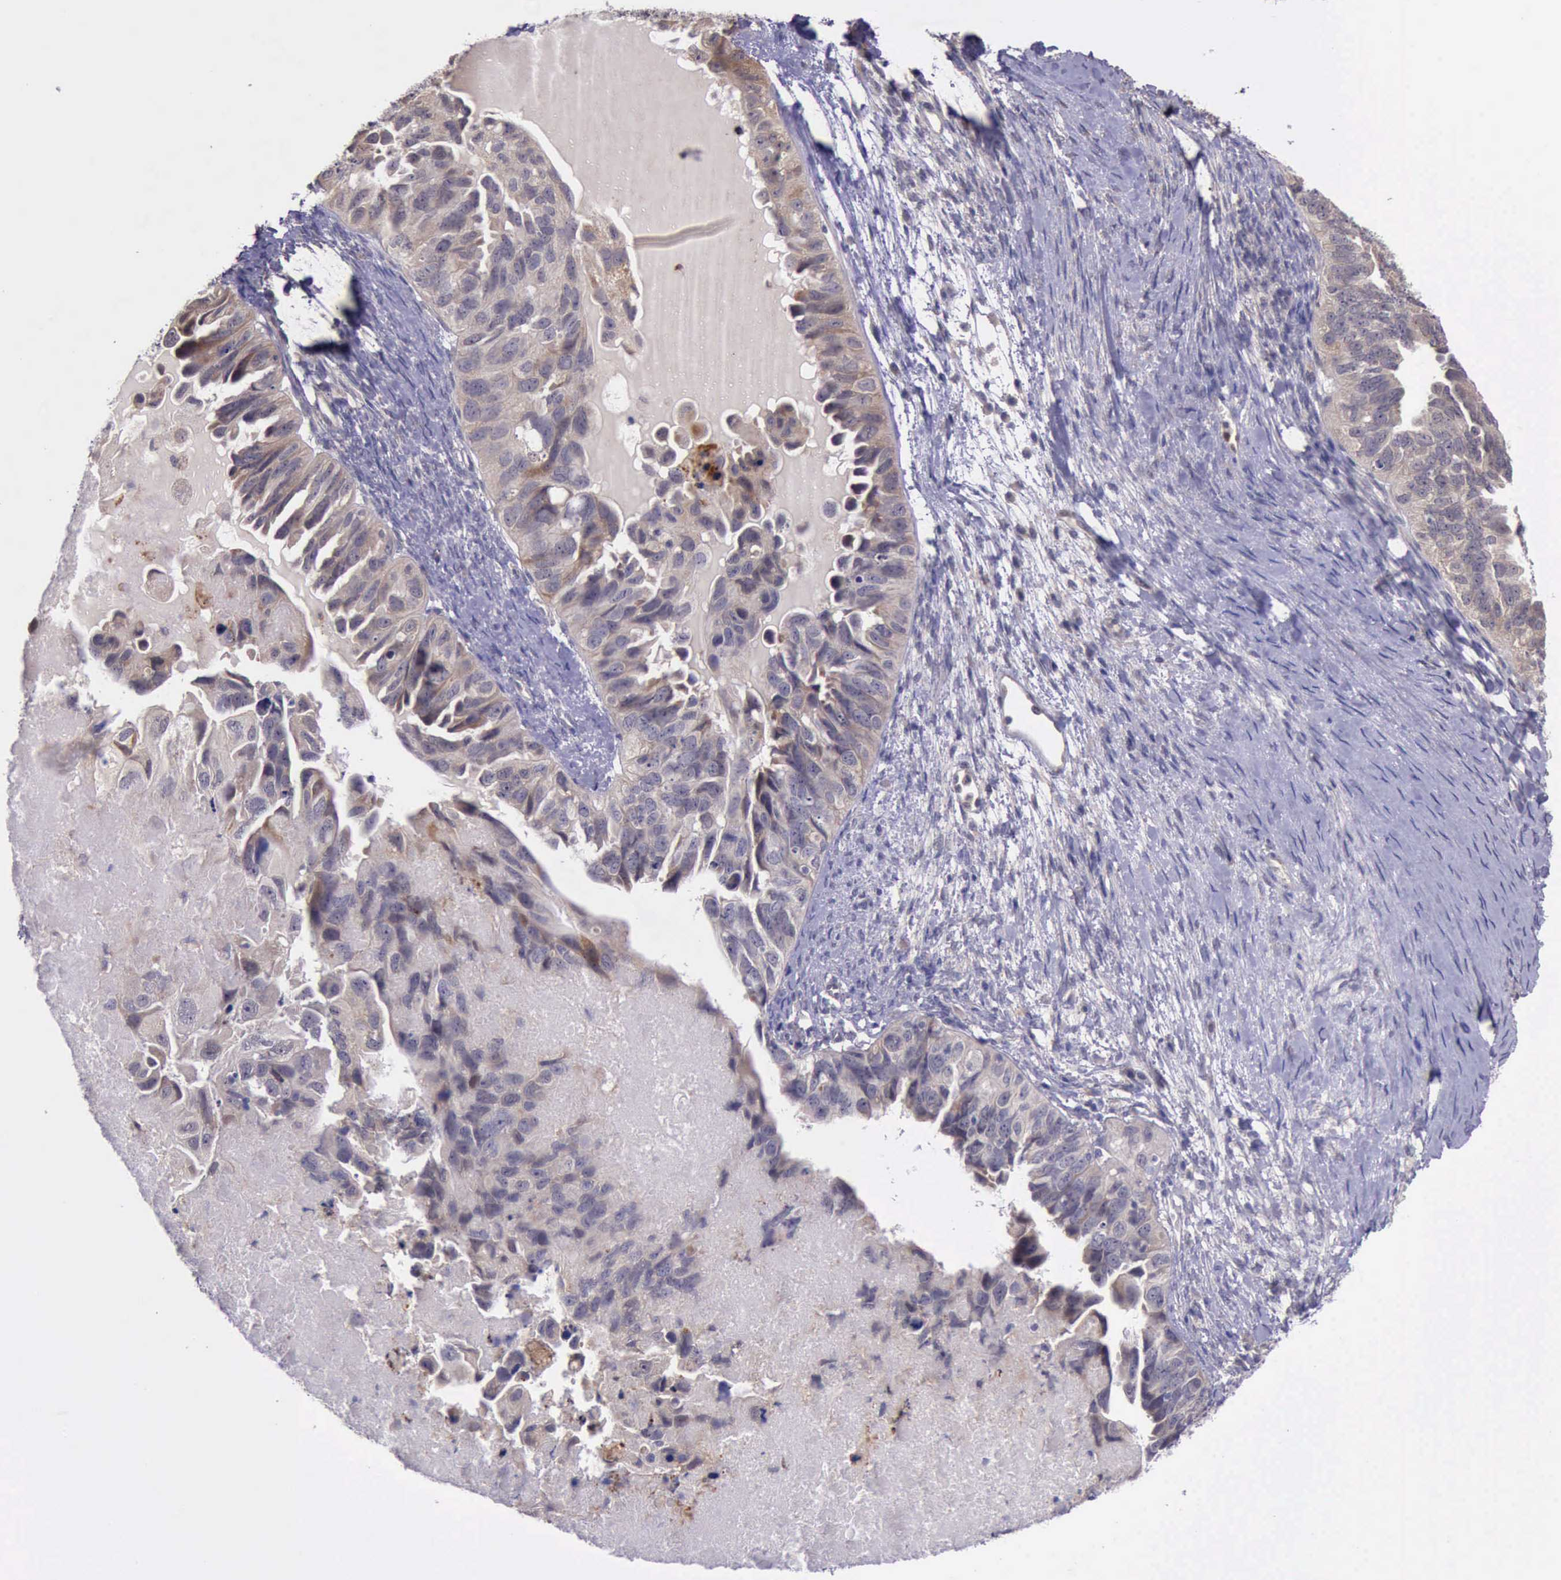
{"staining": {"intensity": "moderate", "quantity": ">75%", "location": "cytoplasmic/membranous"}, "tissue": "ovarian cancer", "cell_type": "Tumor cells", "image_type": "cancer", "snomed": [{"axis": "morphology", "description": "Cystadenocarcinoma, serous, NOS"}, {"axis": "topography", "description": "Ovary"}], "caption": "Immunohistochemistry (IHC) (DAB) staining of serous cystadenocarcinoma (ovarian) shows moderate cytoplasmic/membranous protein expression in approximately >75% of tumor cells.", "gene": "PLEK2", "patient": {"sex": "female", "age": 82}}